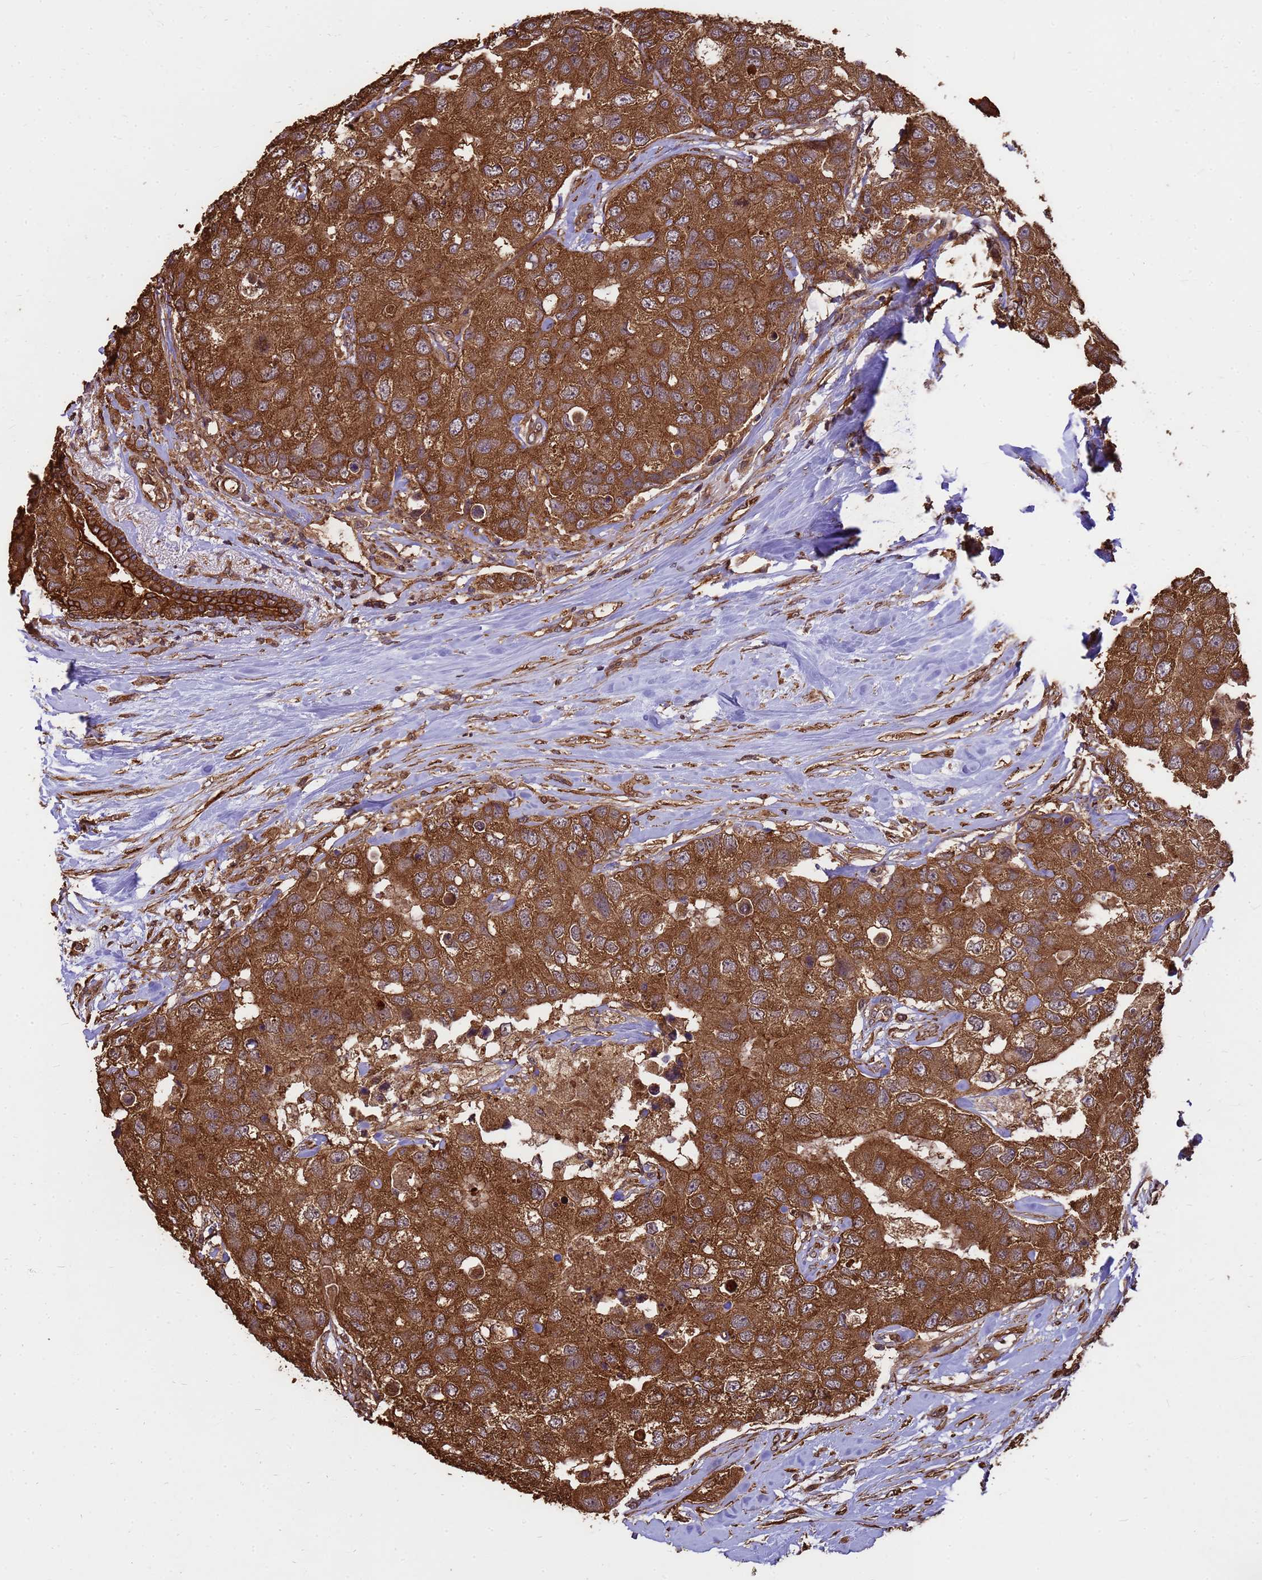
{"staining": {"intensity": "strong", "quantity": ">75%", "location": "cytoplasmic/membranous"}, "tissue": "breast cancer", "cell_type": "Tumor cells", "image_type": "cancer", "snomed": [{"axis": "morphology", "description": "Duct carcinoma"}, {"axis": "topography", "description": "Breast"}], "caption": "About >75% of tumor cells in breast cancer (invasive ductal carcinoma) show strong cytoplasmic/membranous protein staining as visualized by brown immunohistochemical staining.", "gene": "ZNF618", "patient": {"sex": "female", "age": 62}}